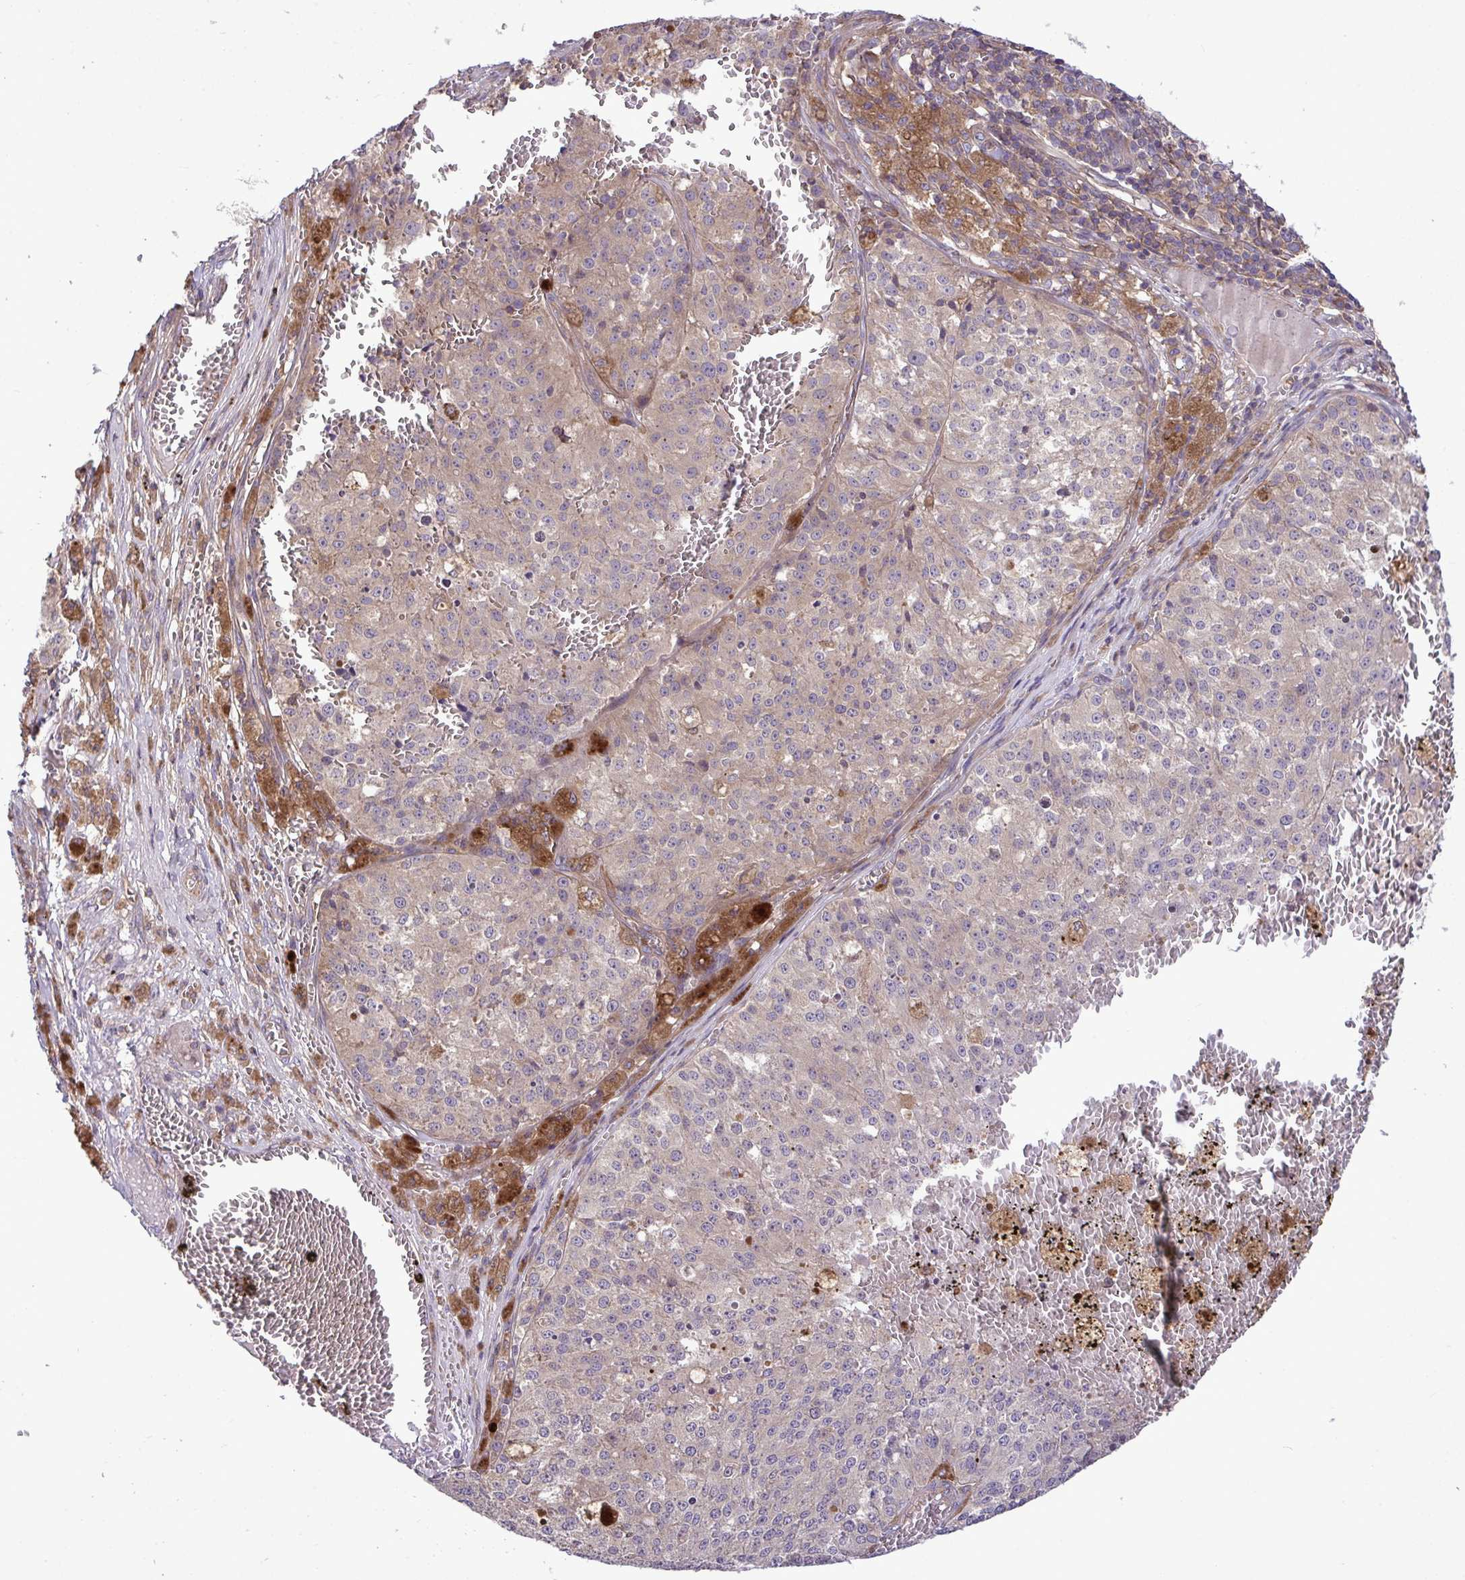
{"staining": {"intensity": "weak", "quantity": "<25%", "location": "cytoplasmic/membranous"}, "tissue": "melanoma", "cell_type": "Tumor cells", "image_type": "cancer", "snomed": [{"axis": "morphology", "description": "Malignant melanoma, Metastatic site"}, {"axis": "topography", "description": "Lymph node"}], "caption": "Malignant melanoma (metastatic site) stained for a protein using immunohistochemistry (IHC) exhibits no staining tumor cells.", "gene": "GRB14", "patient": {"sex": "female", "age": 64}}